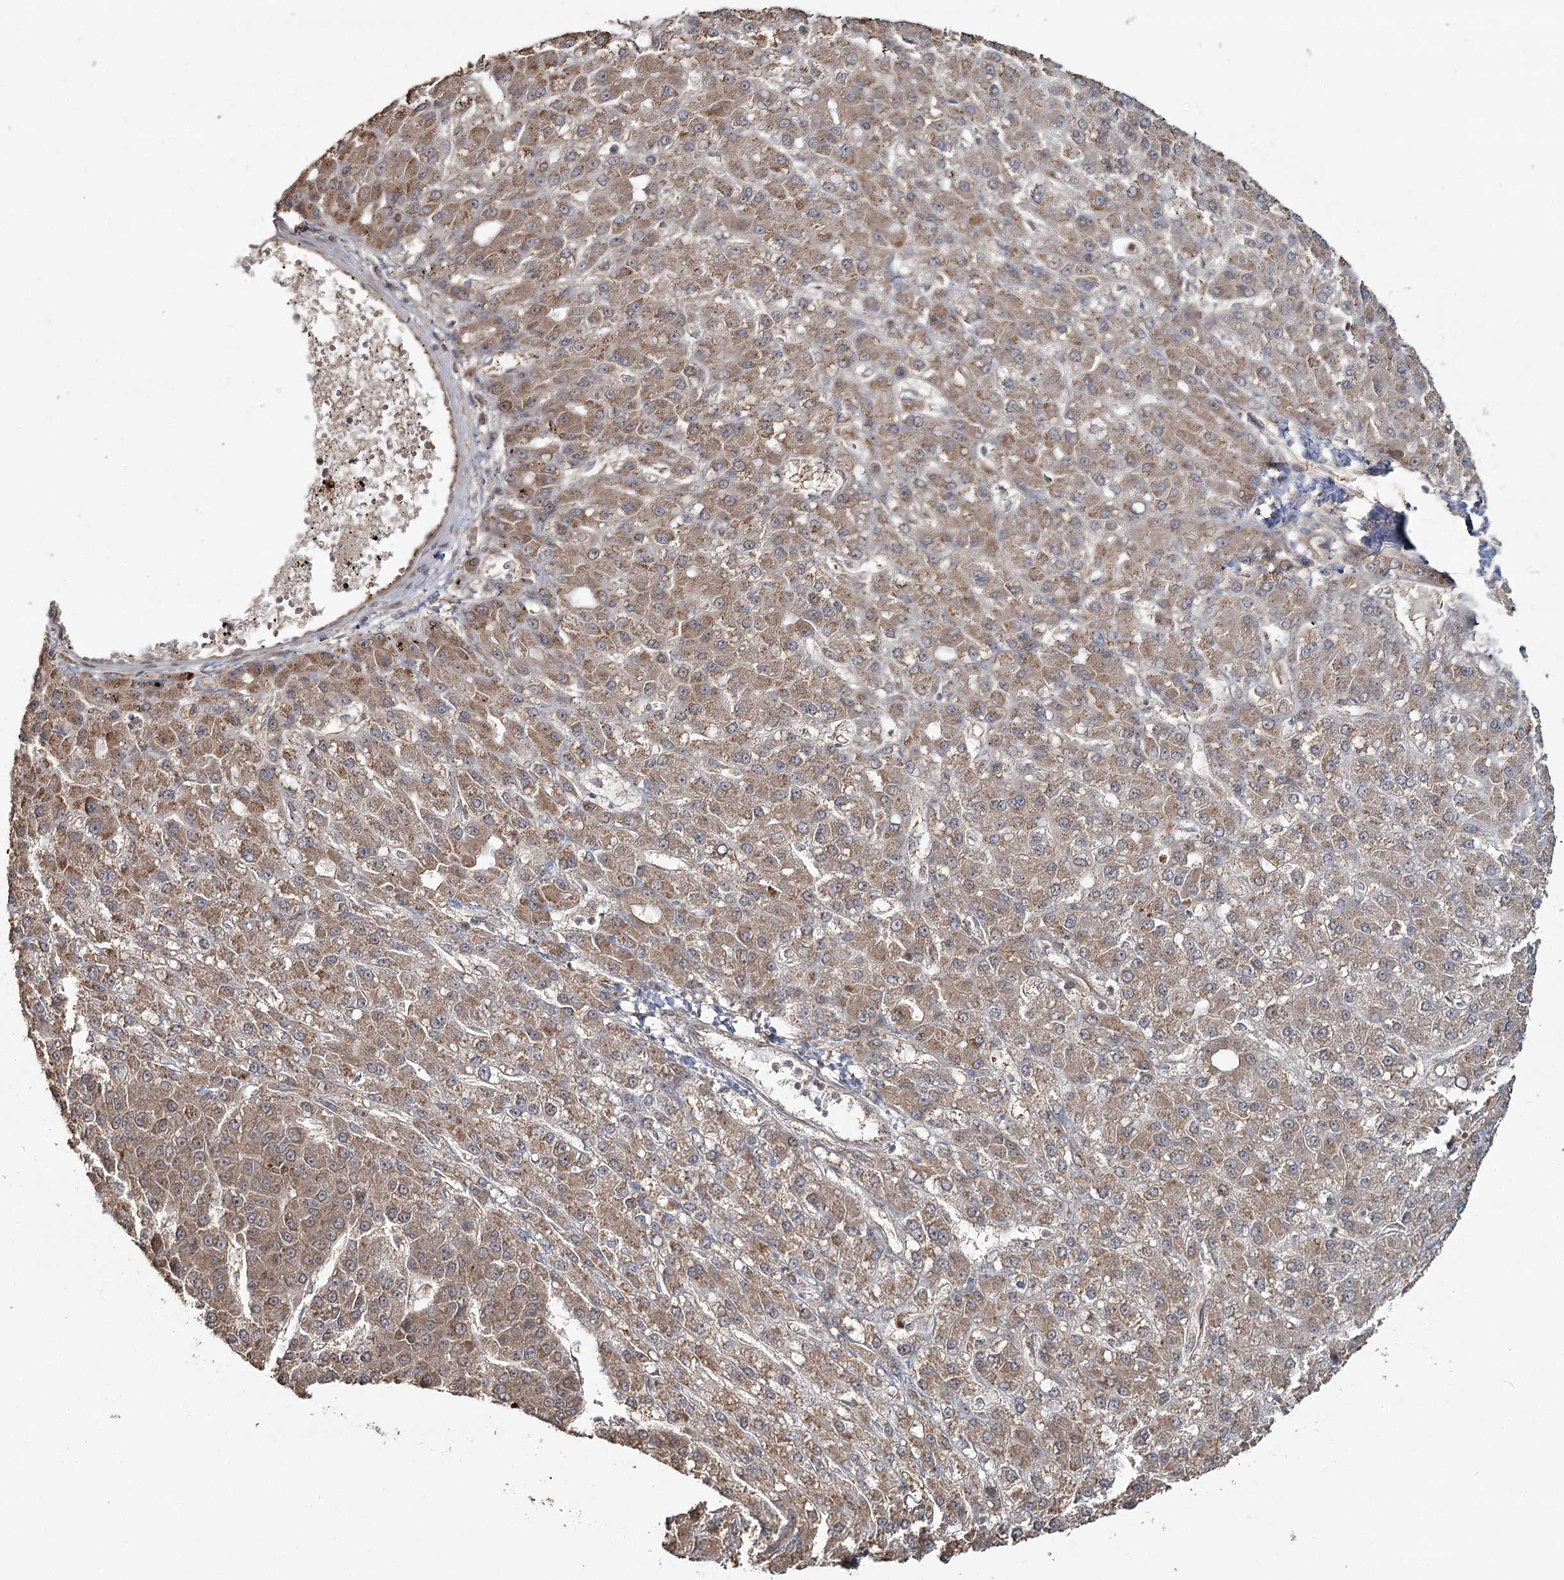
{"staining": {"intensity": "moderate", "quantity": ">75%", "location": "cytoplasmic/membranous"}, "tissue": "liver cancer", "cell_type": "Tumor cells", "image_type": "cancer", "snomed": [{"axis": "morphology", "description": "Carcinoma, Hepatocellular, NOS"}, {"axis": "topography", "description": "Liver"}], "caption": "Immunohistochemistry (IHC) histopathology image of human liver cancer stained for a protein (brown), which exhibits medium levels of moderate cytoplasmic/membranous positivity in about >75% of tumor cells.", "gene": "OTUD4", "patient": {"sex": "male", "age": 67}}